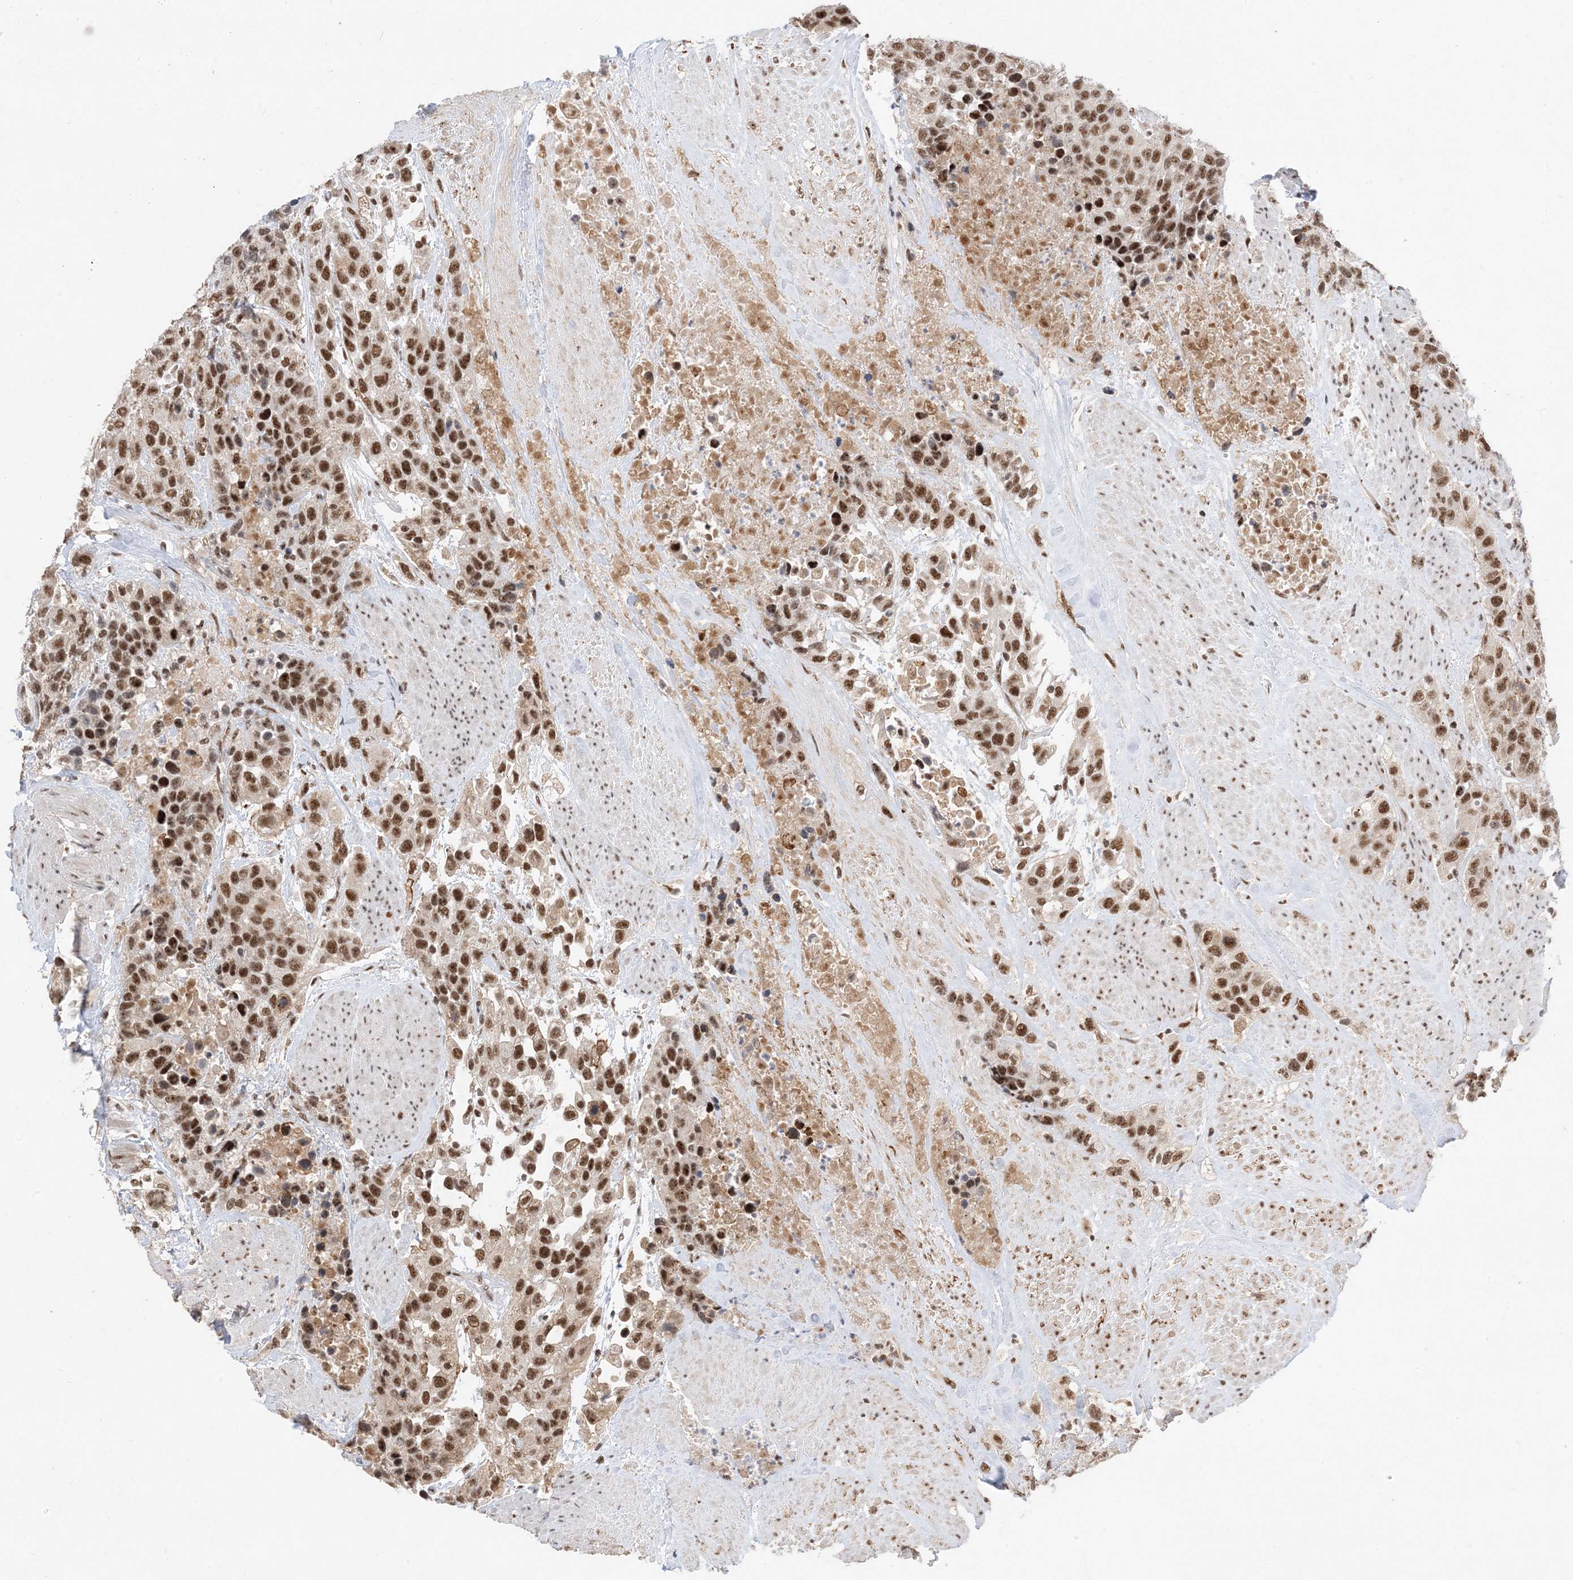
{"staining": {"intensity": "strong", "quantity": ">75%", "location": "nuclear"}, "tissue": "urothelial cancer", "cell_type": "Tumor cells", "image_type": "cancer", "snomed": [{"axis": "morphology", "description": "Urothelial carcinoma, High grade"}, {"axis": "topography", "description": "Urinary bladder"}], "caption": "High-grade urothelial carcinoma stained with a brown dye demonstrates strong nuclear positive expression in about >75% of tumor cells.", "gene": "SF3A3", "patient": {"sex": "female", "age": 80}}